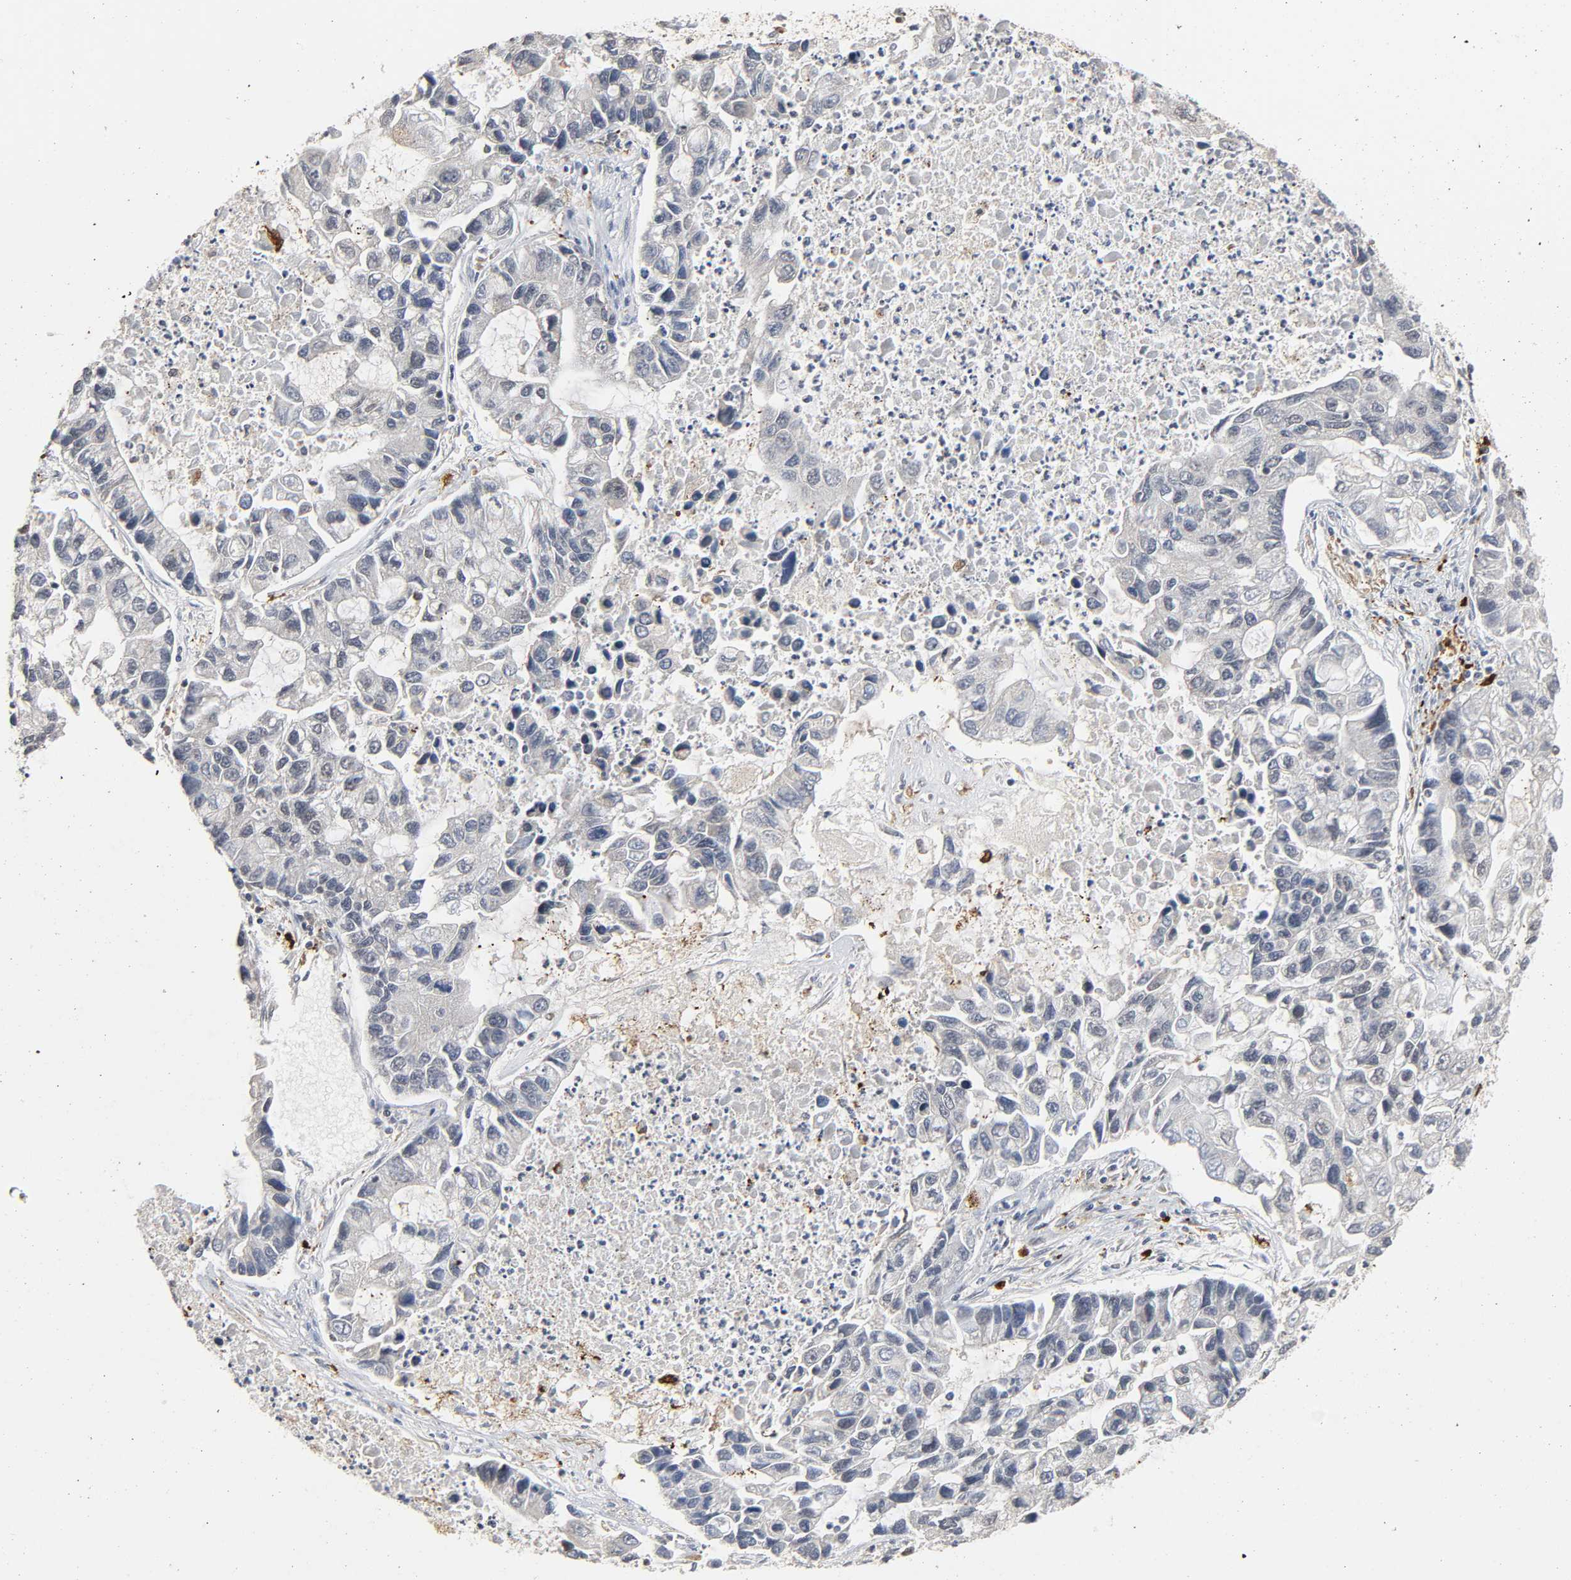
{"staining": {"intensity": "negative", "quantity": "none", "location": "none"}, "tissue": "lung cancer", "cell_type": "Tumor cells", "image_type": "cancer", "snomed": [{"axis": "morphology", "description": "Adenocarcinoma, NOS"}, {"axis": "topography", "description": "Lung"}], "caption": "Immunohistochemistry (IHC) of human lung cancer reveals no positivity in tumor cells. Brightfield microscopy of immunohistochemistry stained with DAB (brown) and hematoxylin (blue), captured at high magnification.", "gene": "KAT2B", "patient": {"sex": "female", "age": 51}}